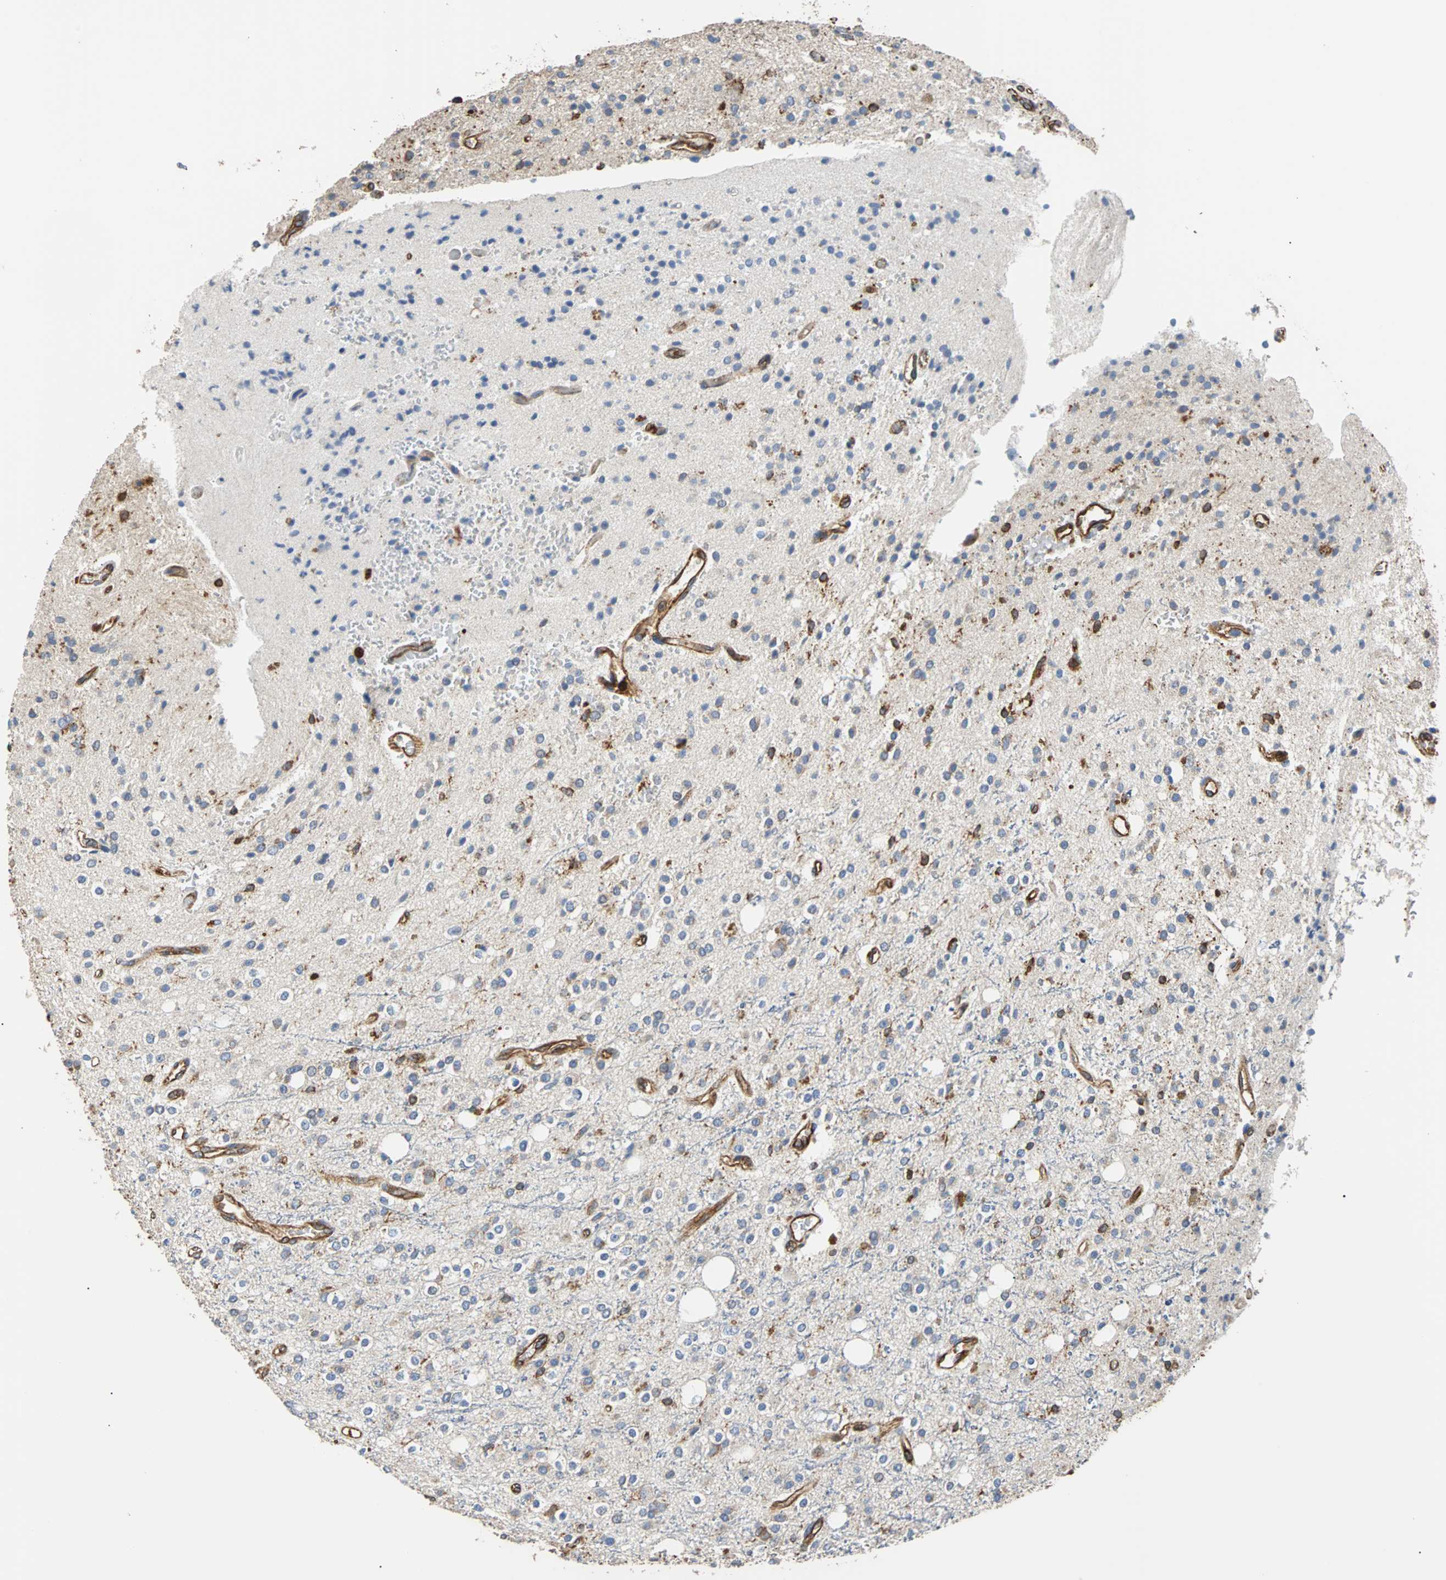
{"staining": {"intensity": "negative", "quantity": "none", "location": "none"}, "tissue": "glioma", "cell_type": "Tumor cells", "image_type": "cancer", "snomed": [{"axis": "morphology", "description": "Glioma, malignant, High grade"}, {"axis": "topography", "description": "Brain"}], "caption": "DAB immunohistochemical staining of human malignant high-grade glioma reveals no significant staining in tumor cells. Nuclei are stained in blue.", "gene": "PLCG2", "patient": {"sex": "male", "age": 47}}